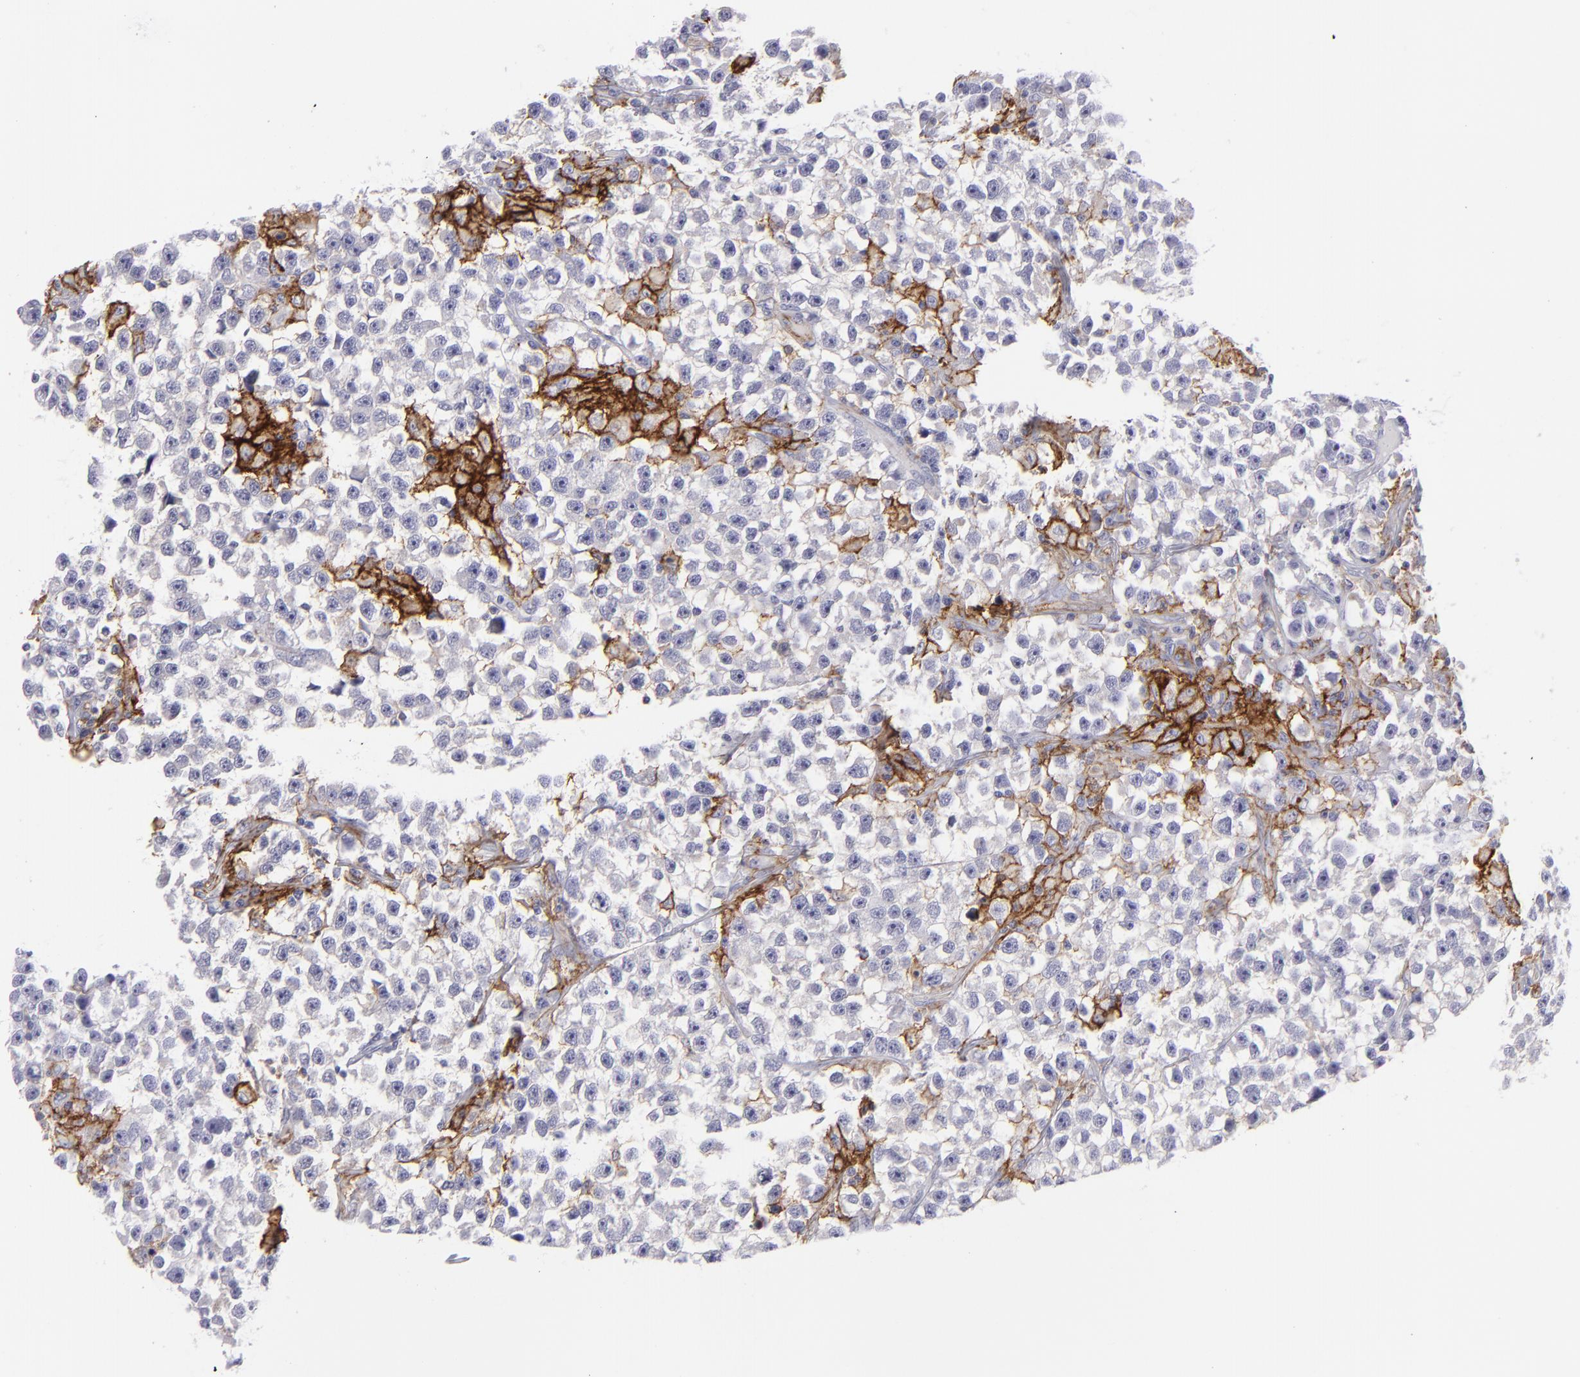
{"staining": {"intensity": "strong", "quantity": "<25%", "location": "cytoplasmic/membranous"}, "tissue": "testis cancer", "cell_type": "Tumor cells", "image_type": "cancer", "snomed": [{"axis": "morphology", "description": "Seminoma, NOS"}, {"axis": "topography", "description": "Testis"}], "caption": "Testis seminoma stained with a protein marker exhibits strong staining in tumor cells.", "gene": "ACE", "patient": {"sex": "male", "age": 33}}